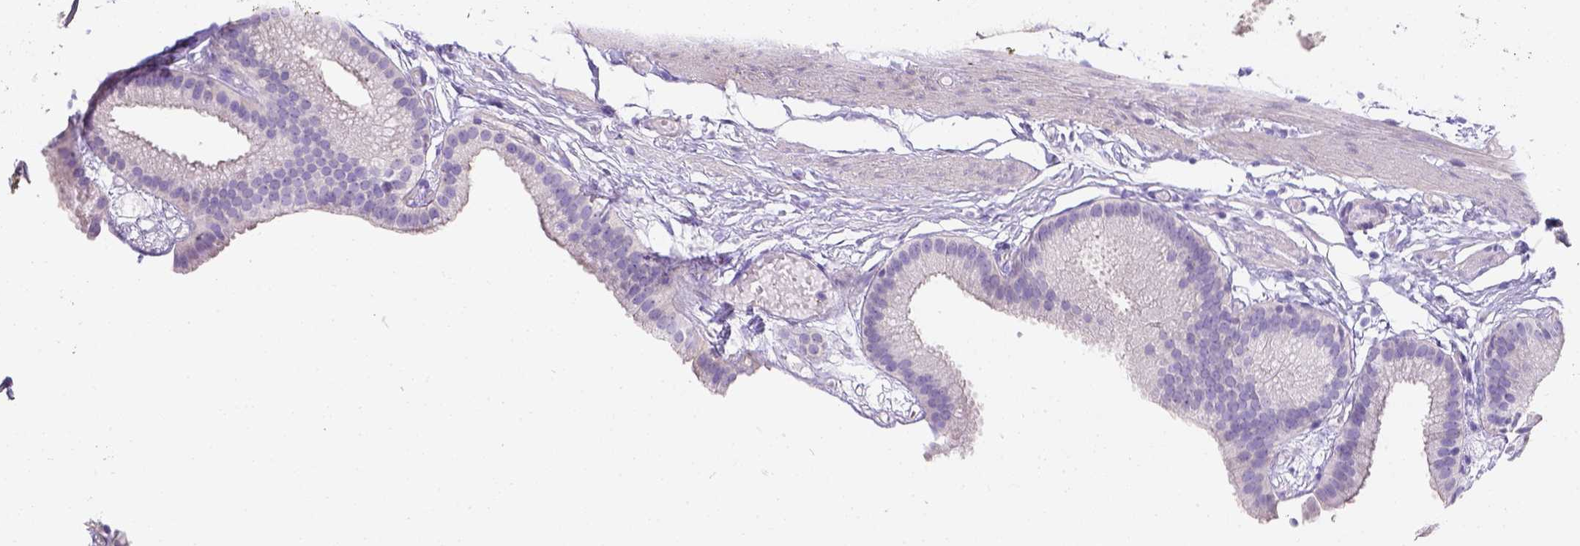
{"staining": {"intensity": "negative", "quantity": "none", "location": "none"}, "tissue": "gallbladder", "cell_type": "Glandular cells", "image_type": "normal", "snomed": [{"axis": "morphology", "description": "Normal tissue, NOS"}, {"axis": "topography", "description": "Gallbladder"}], "caption": "Immunohistochemistry (IHC) image of normal gallbladder: human gallbladder stained with DAB (3,3'-diaminobenzidine) displays no significant protein positivity in glandular cells.", "gene": "PHF7", "patient": {"sex": "female", "age": 45}}